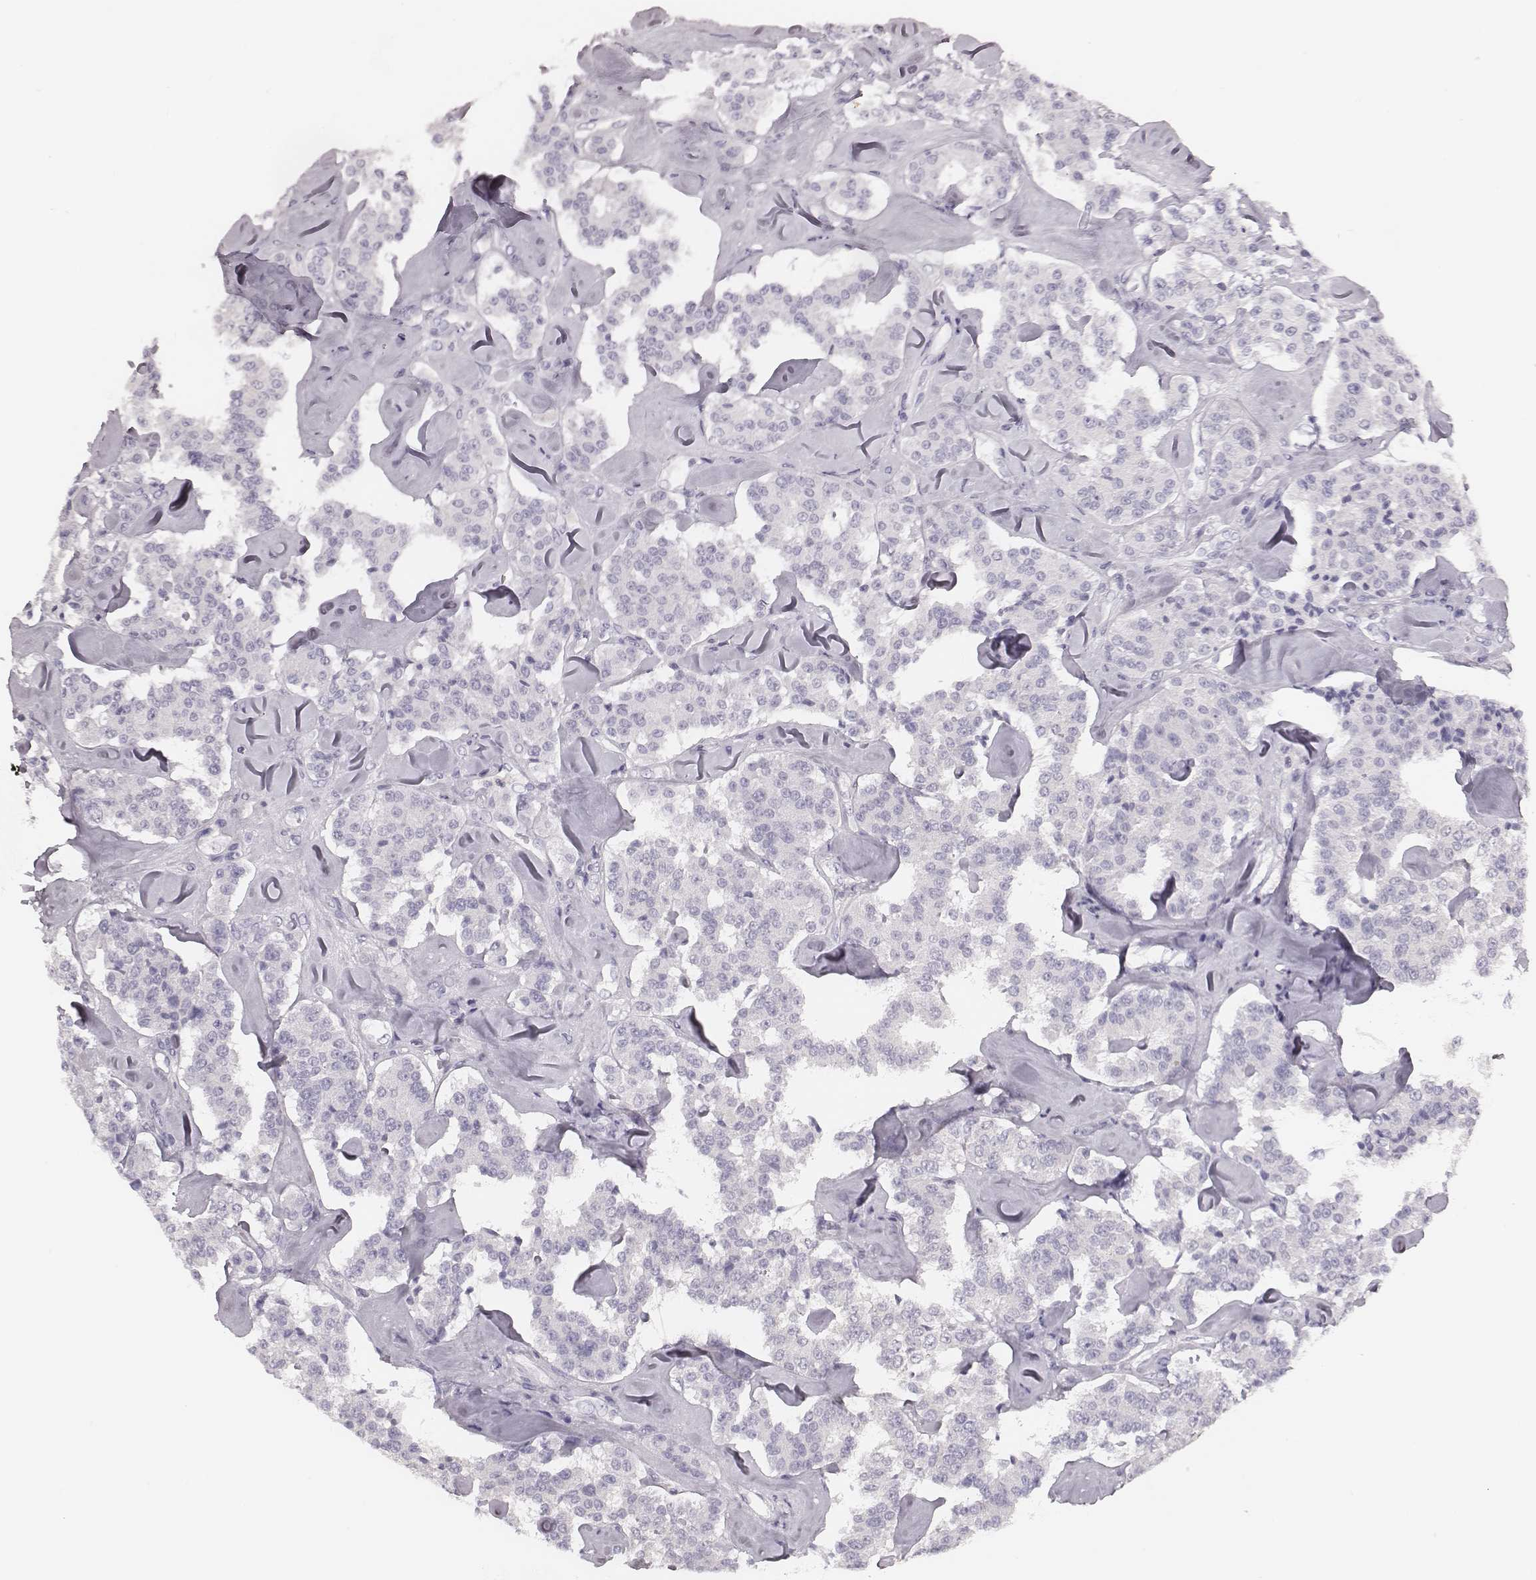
{"staining": {"intensity": "negative", "quantity": "none", "location": "none"}, "tissue": "carcinoid", "cell_type": "Tumor cells", "image_type": "cancer", "snomed": [{"axis": "morphology", "description": "Carcinoid, malignant, NOS"}, {"axis": "topography", "description": "Pancreas"}], "caption": "DAB immunohistochemical staining of human carcinoid exhibits no significant expression in tumor cells.", "gene": "CSH1", "patient": {"sex": "male", "age": 41}}